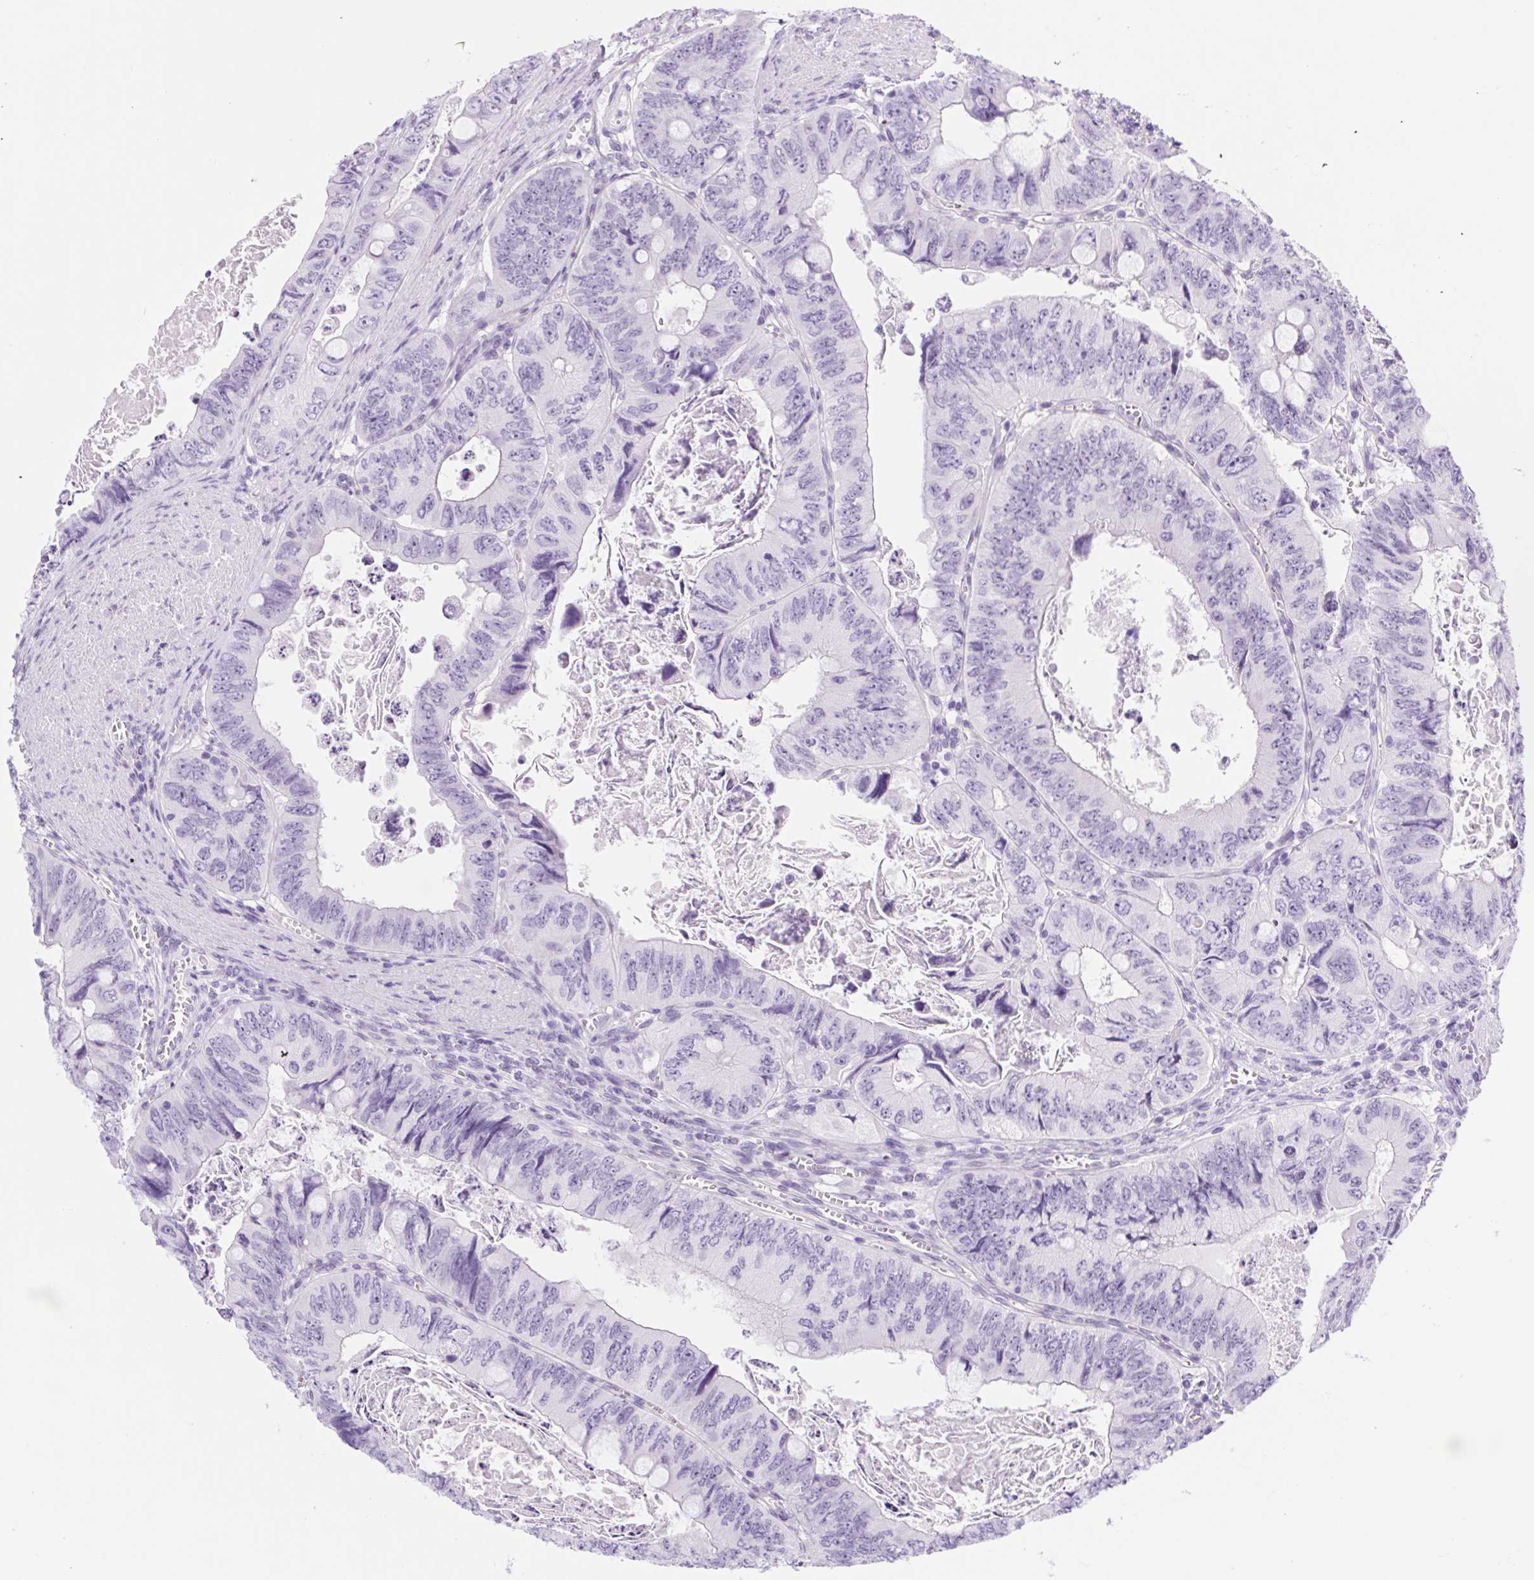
{"staining": {"intensity": "negative", "quantity": "none", "location": "none"}, "tissue": "colorectal cancer", "cell_type": "Tumor cells", "image_type": "cancer", "snomed": [{"axis": "morphology", "description": "Adenocarcinoma, NOS"}, {"axis": "topography", "description": "Colon"}], "caption": "High power microscopy image of an immunohistochemistry (IHC) photomicrograph of colorectal adenocarcinoma, revealing no significant positivity in tumor cells. (Brightfield microscopy of DAB (3,3'-diaminobenzidine) IHC at high magnification).", "gene": "SPACA5B", "patient": {"sex": "female", "age": 84}}